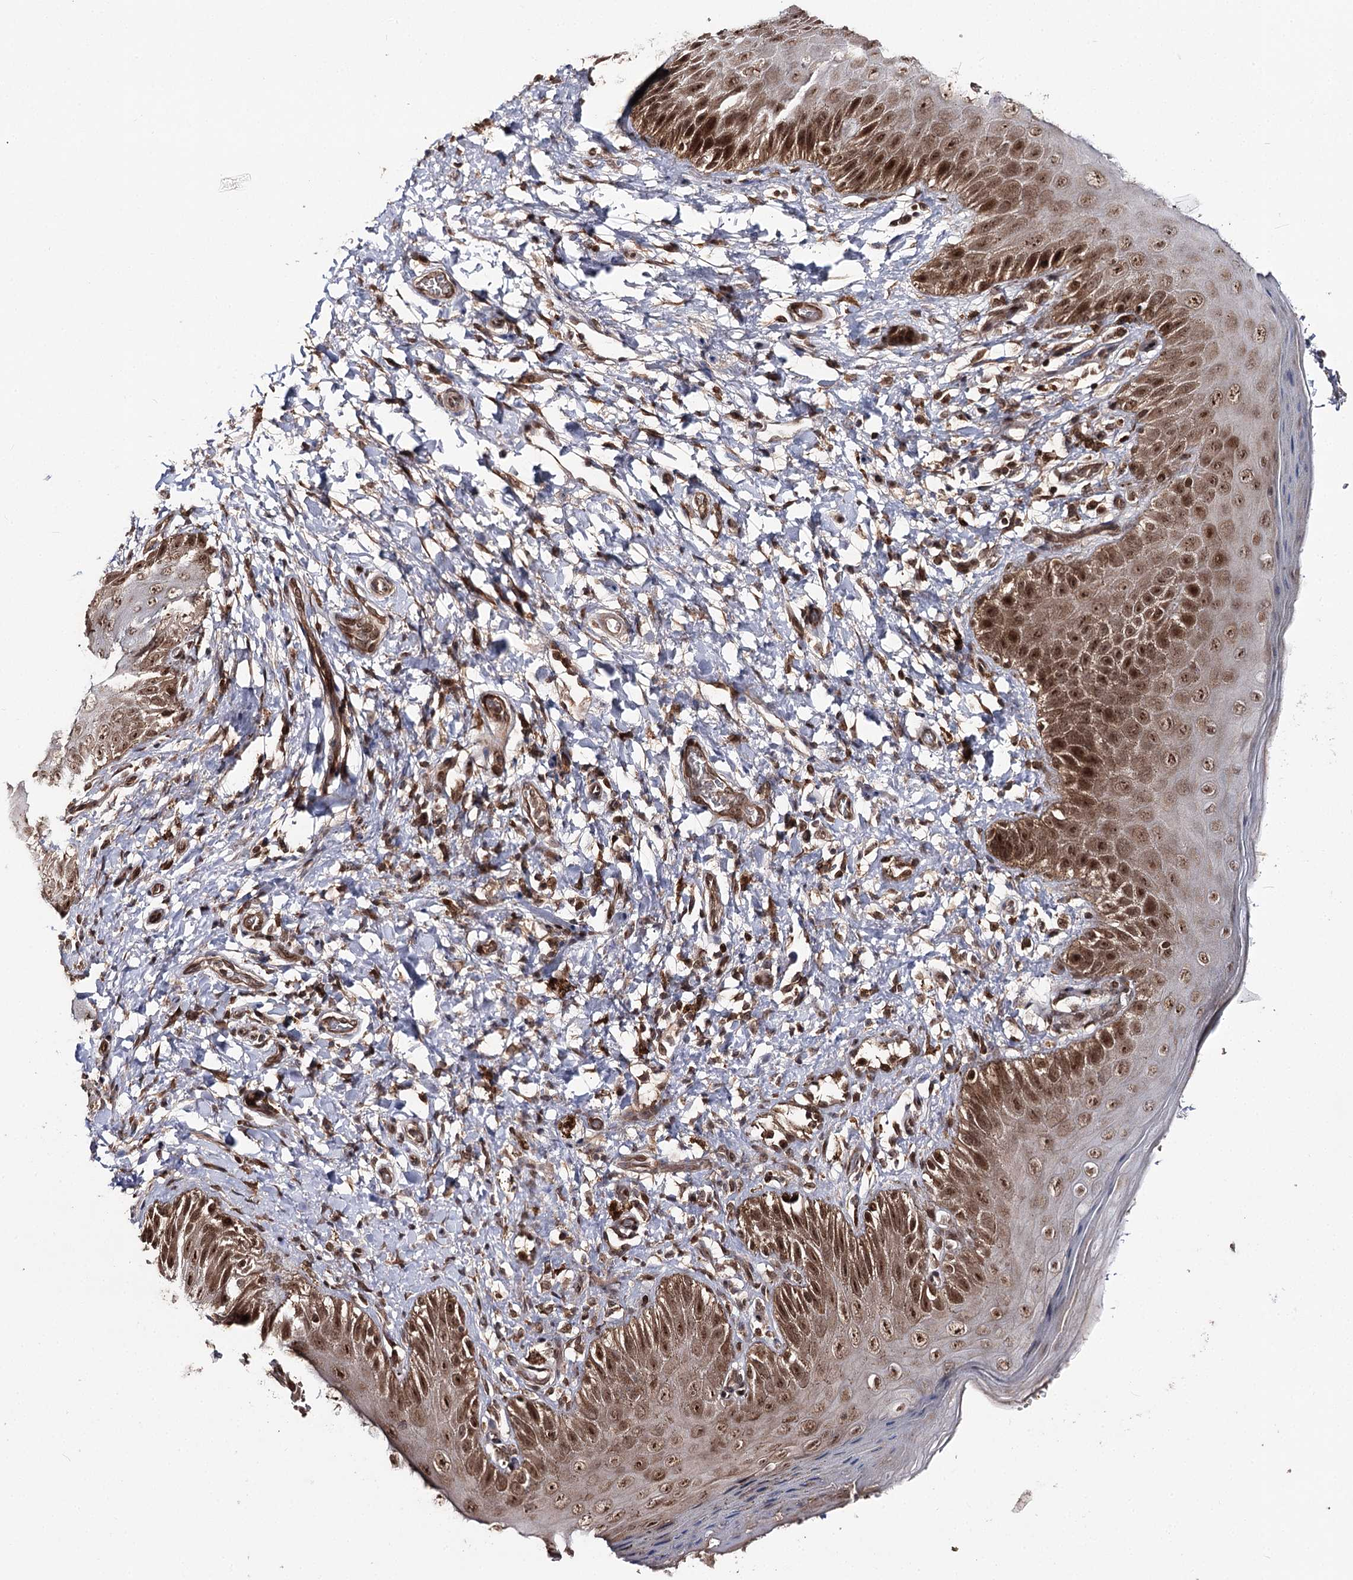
{"staining": {"intensity": "strong", "quantity": ">75%", "location": "cytoplasmic/membranous,nuclear"}, "tissue": "skin", "cell_type": "Epidermal cells", "image_type": "normal", "snomed": [{"axis": "morphology", "description": "Normal tissue, NOS"}, {"axis": "topography", "description": "Anal"}], "caption": "Epidermal cells reveal high levels of strong cytoplasmic/membranous,nuclear staining in about >75% of cells in unremarkable human skin.", "gene": "FAM53B", "patient": {"sex": "male", "age": 44}}